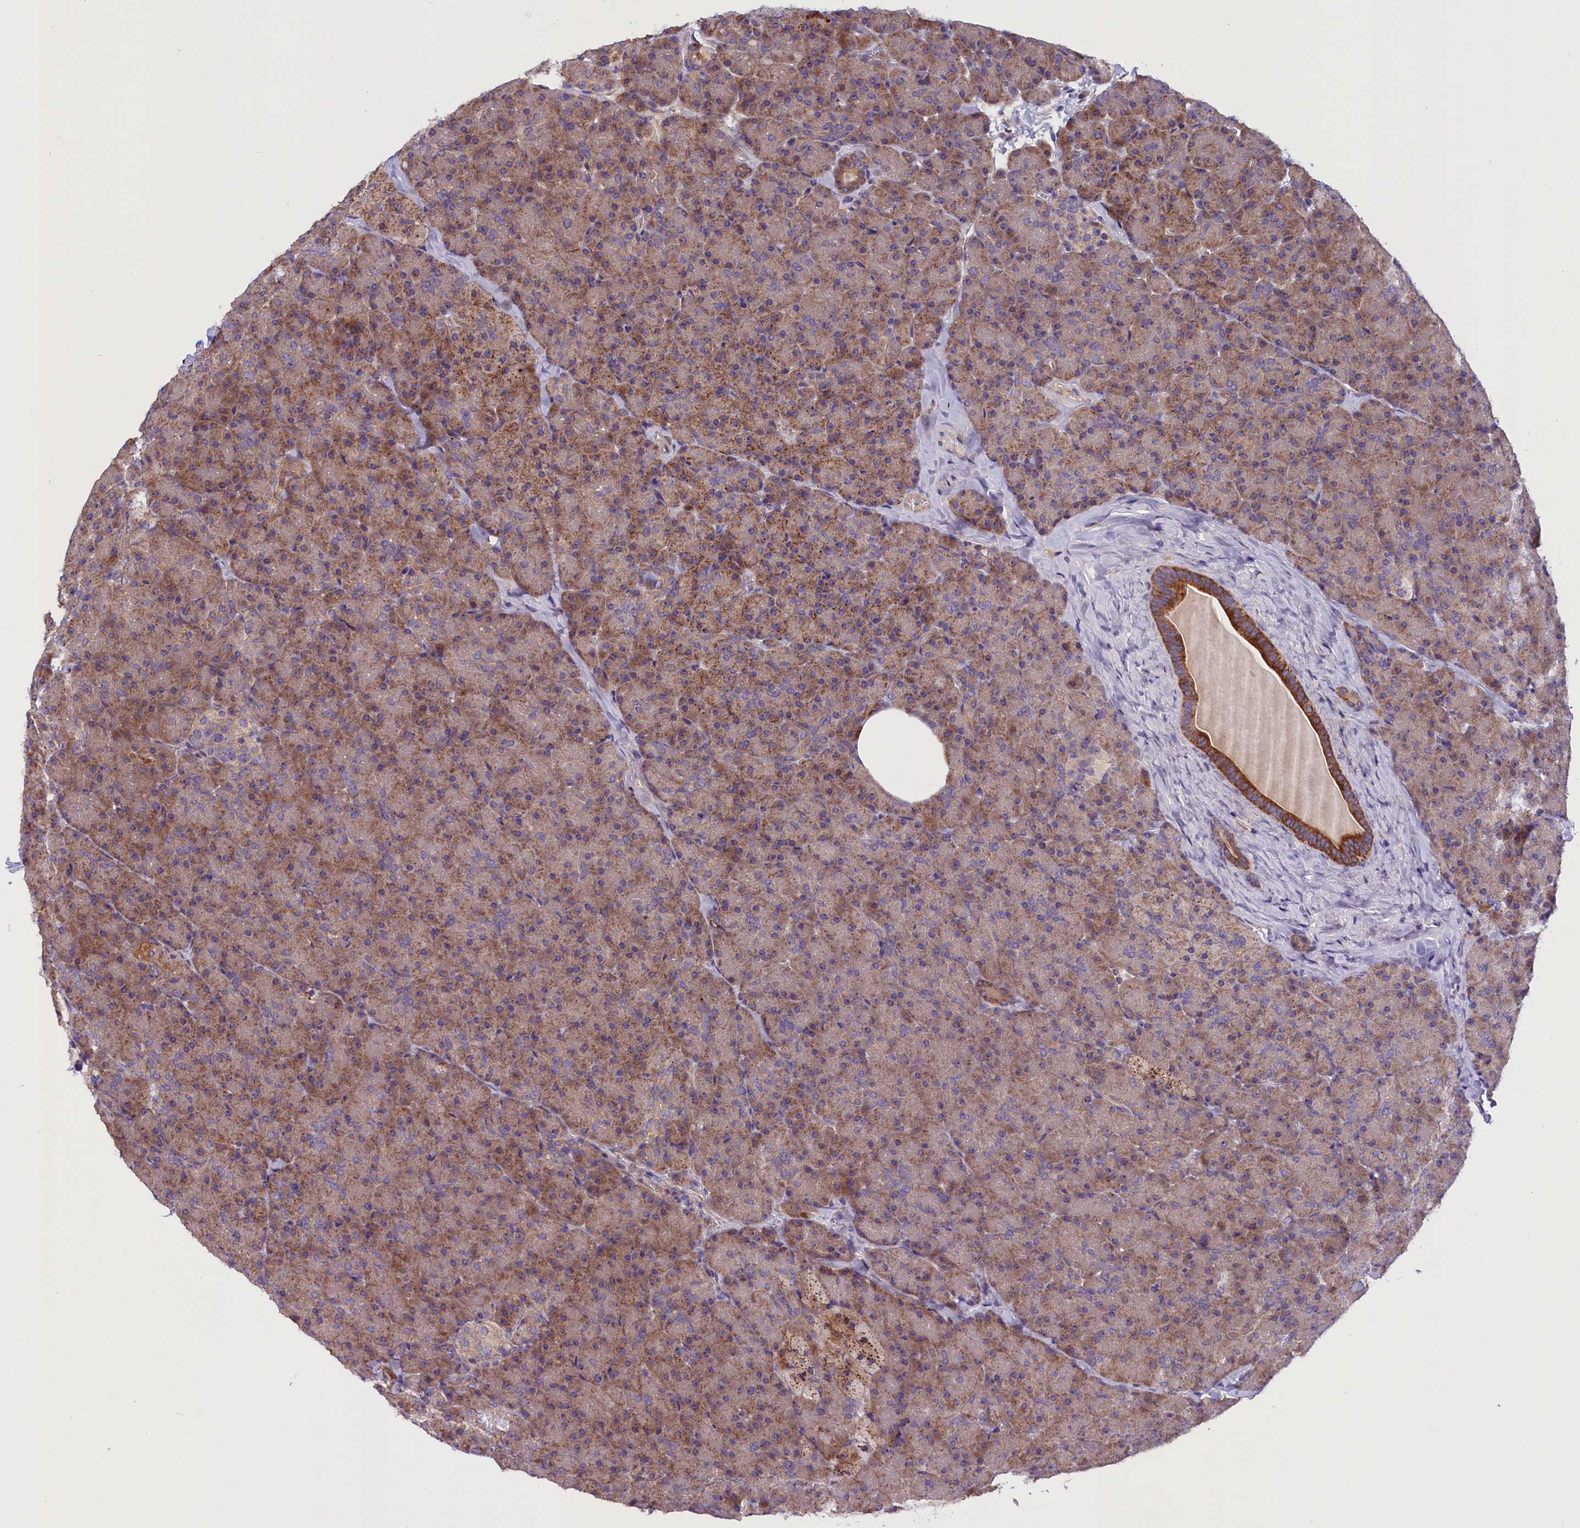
{"staining": {"intensity": "moderate", "quantity": ">75%", "location": "cytoplasmic/membranous"}, "tissue": "pancreas", "cell_type": "Exocrine glandular cells", "image_type": "normal", "snomed": [{"axis": "morphology", "description": "Normal tissue, NOS"}, {"axis": "topography", "description": "Pancreas"}], "caption": "IHC photomicrograph of benign human pancreas stained for a protein (brown), which displays medium levels of moderate cytoplasmic/membranous staining in about >75% of exocrine glandular cells.", "gene": "FRY", "patient": {"sex": "male", "age": 36}}